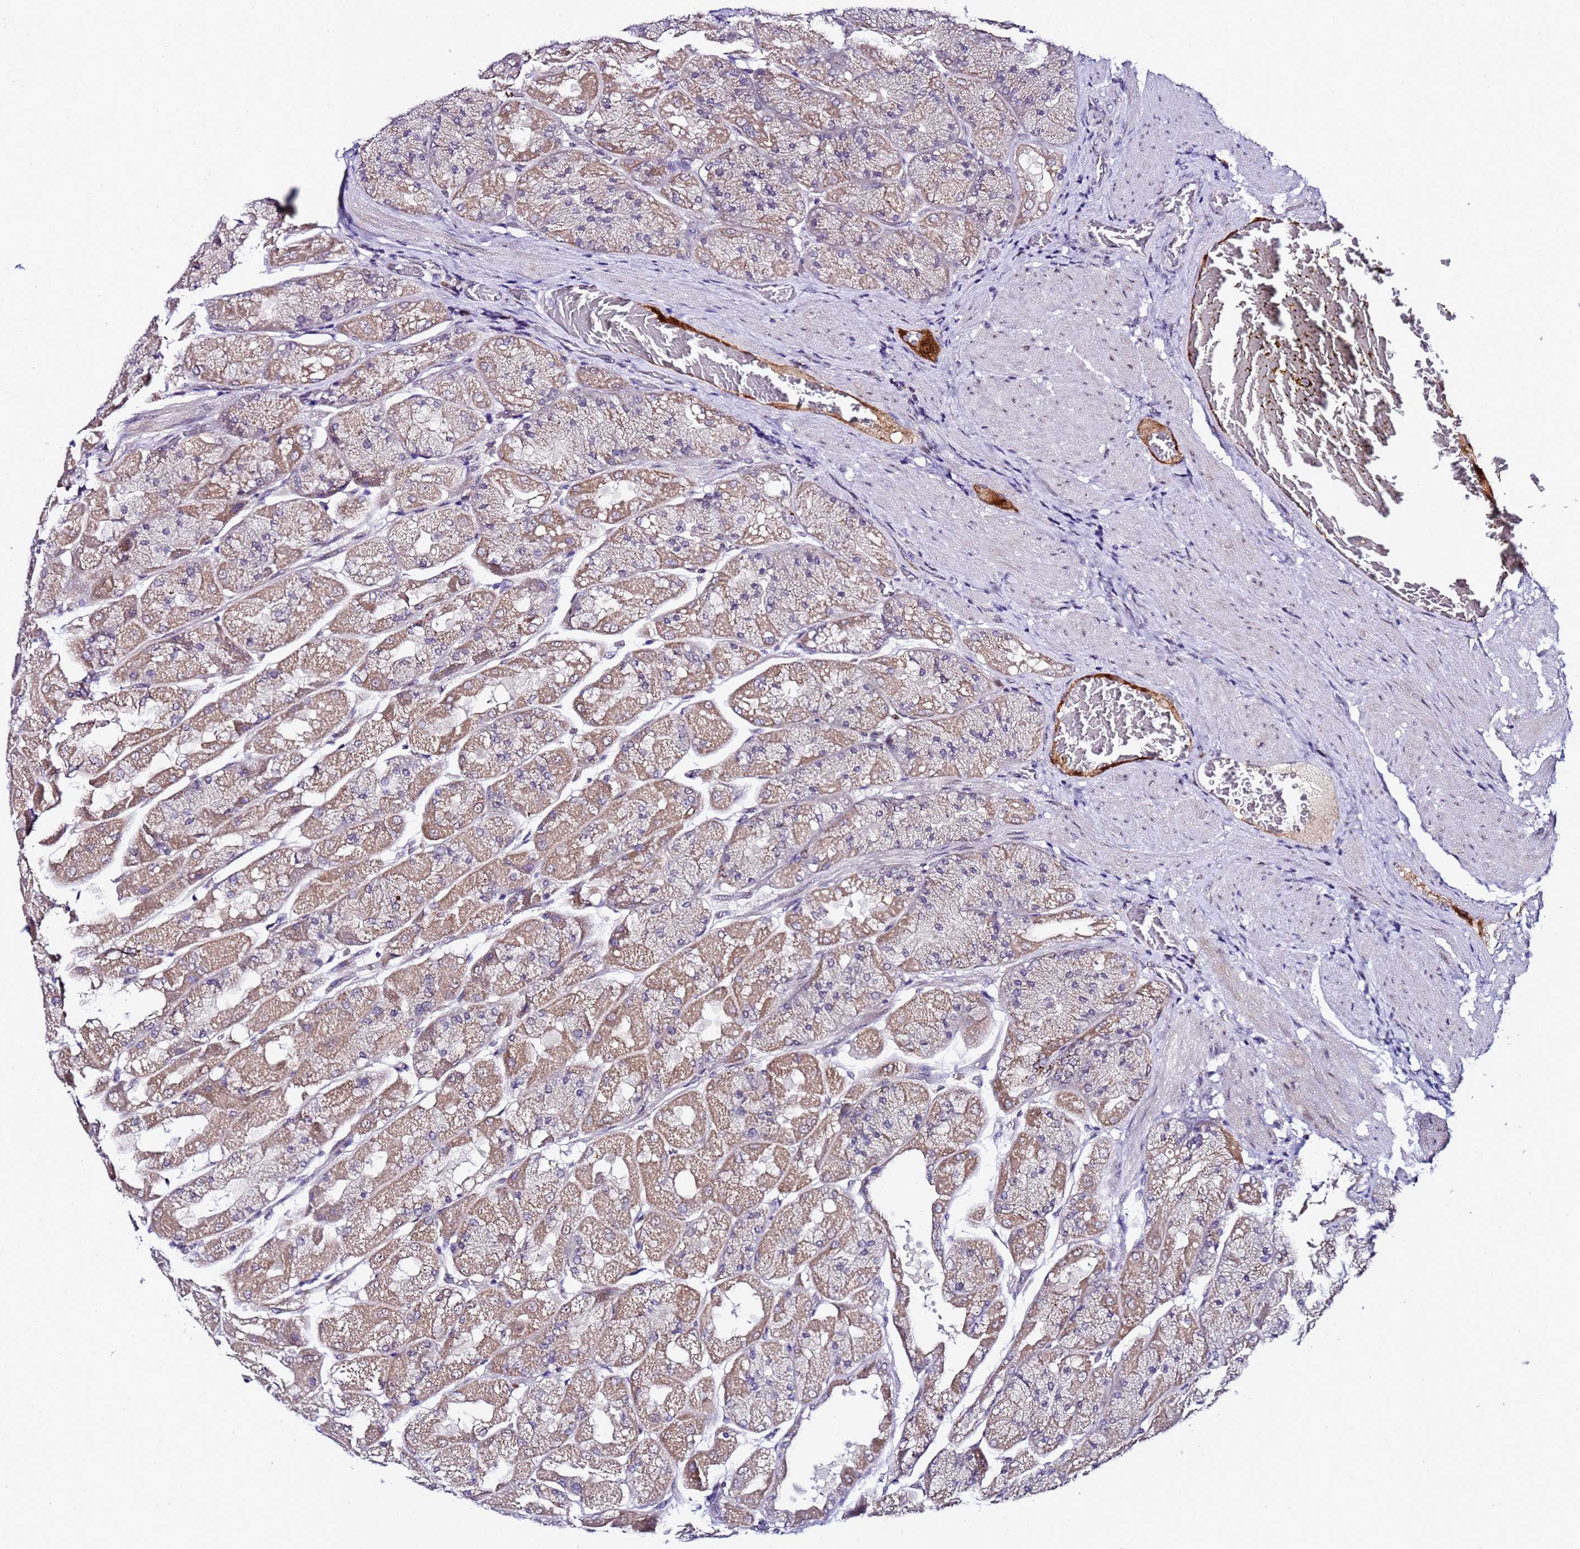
{"staining": {"intensity": "moderate", "quantity": "25%-75%", "location": "cytoplasmic/membranous,nuclear"}, "tissue": "stomach", "cell_type": "Glandular cells", "image_type": "normal", "snomed": [{"axis": "morphology", "description": "Normal tissue, NOS"}, {"axis": "topography", "description": "Stomach"}], "caption": "Moderate cytoplasmic/membranous,nuclear protein staining is appreciated in about 25%-75% of glandular cells in stomach.", "gene": "C19orf47", "patient": {"sex": "female", "age": 61}}